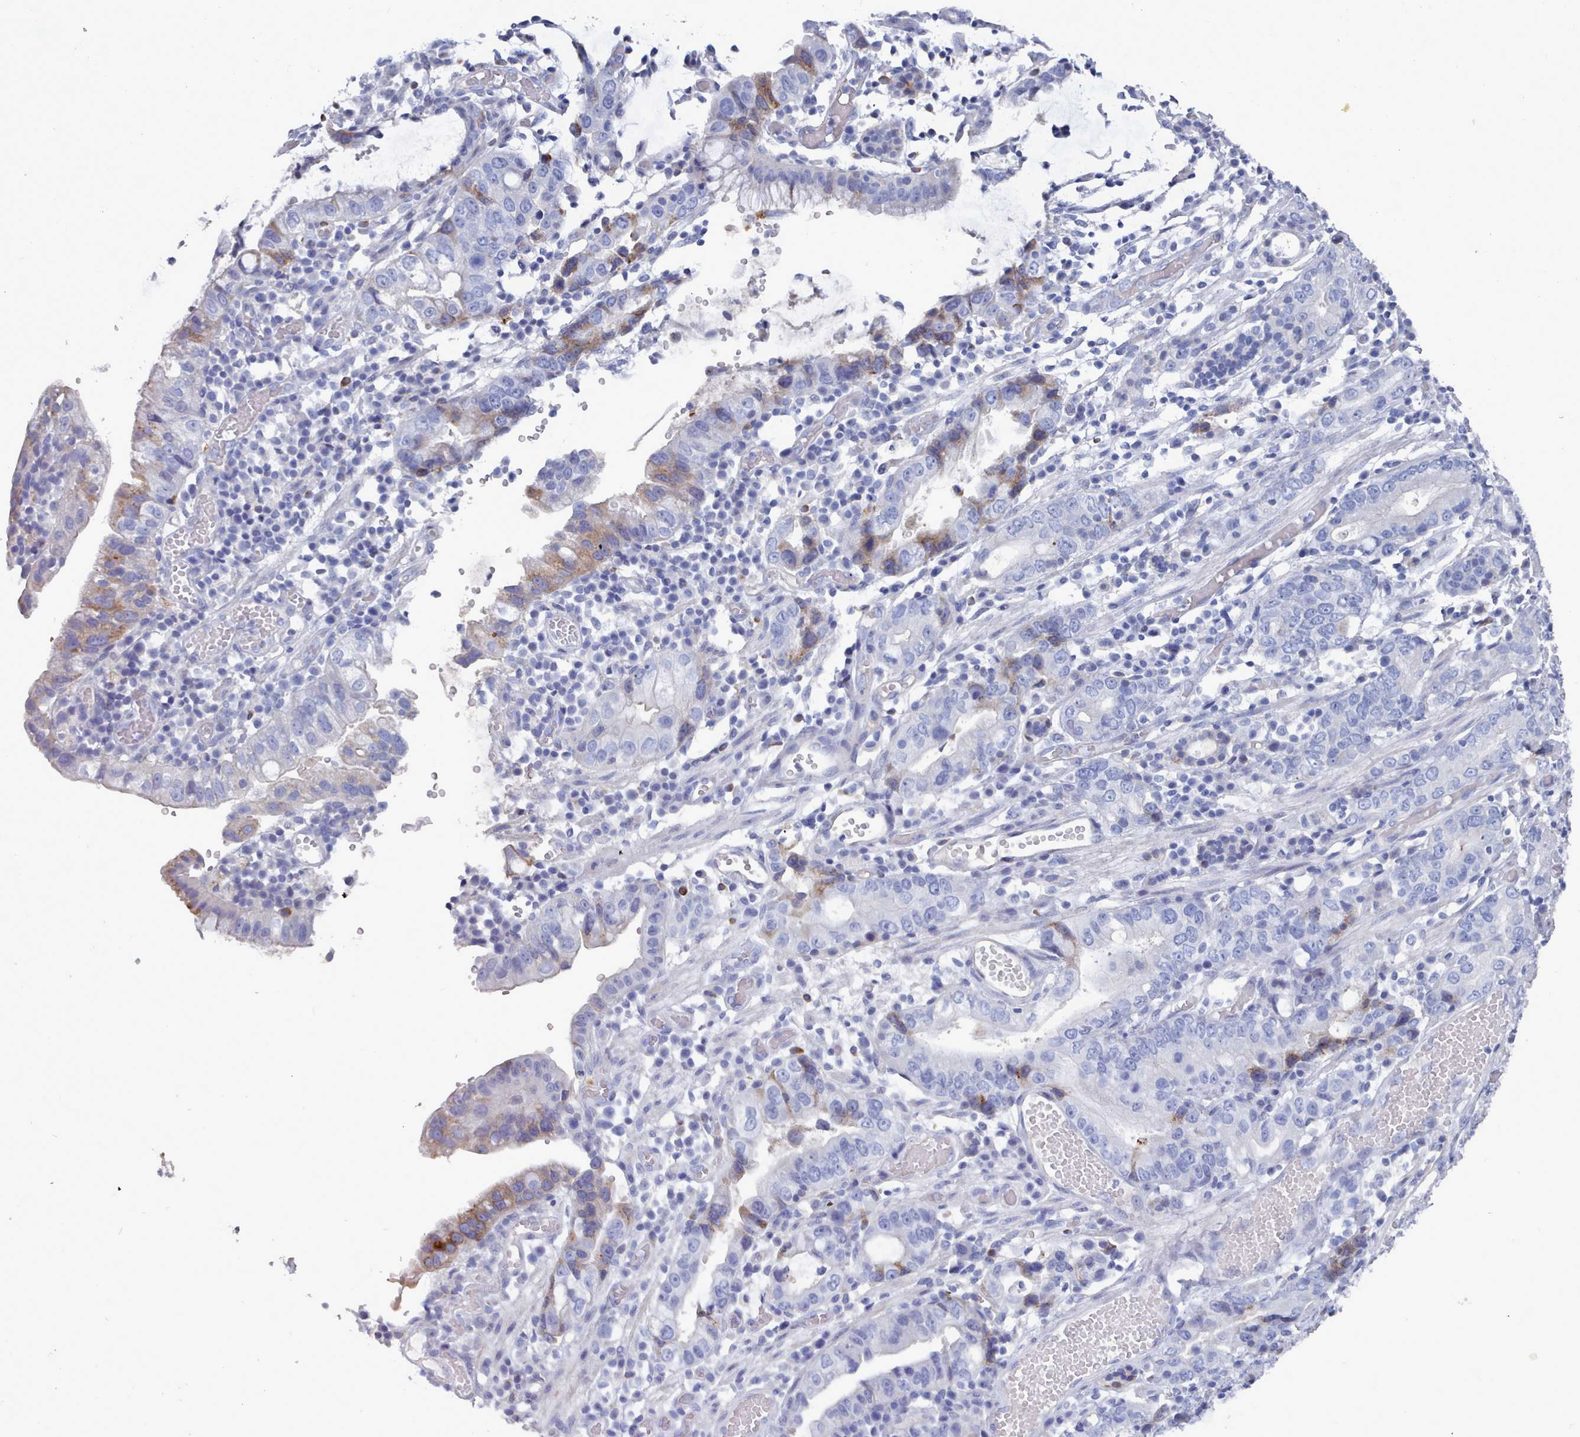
{"staining": {"intensity": "moderate", "quantity": "<25%", "location": "cytoplasmic/membranous"}, "tissue": "stomach cancer", "cell_type": "Tumor cells", "image_type": "cancer", "snomed": [{"axis": "morphology", "description": "Adenocarcinoma, NOS"}, {"axis": "topography", "description": "Stomach"}], "caption": "The micrograph shows immunohistochemical staining of adenocarcinoma (stomach). There is moderate cytoplasmic/membranous expression is present in approximately <25% of tumor cells. (DAB (3,3'-diaminobenzidine) = brown stain, brightfield microscopy at high magnification).", "gene": "PDE4C", "patient": {"sex": "male", "age": 55}}